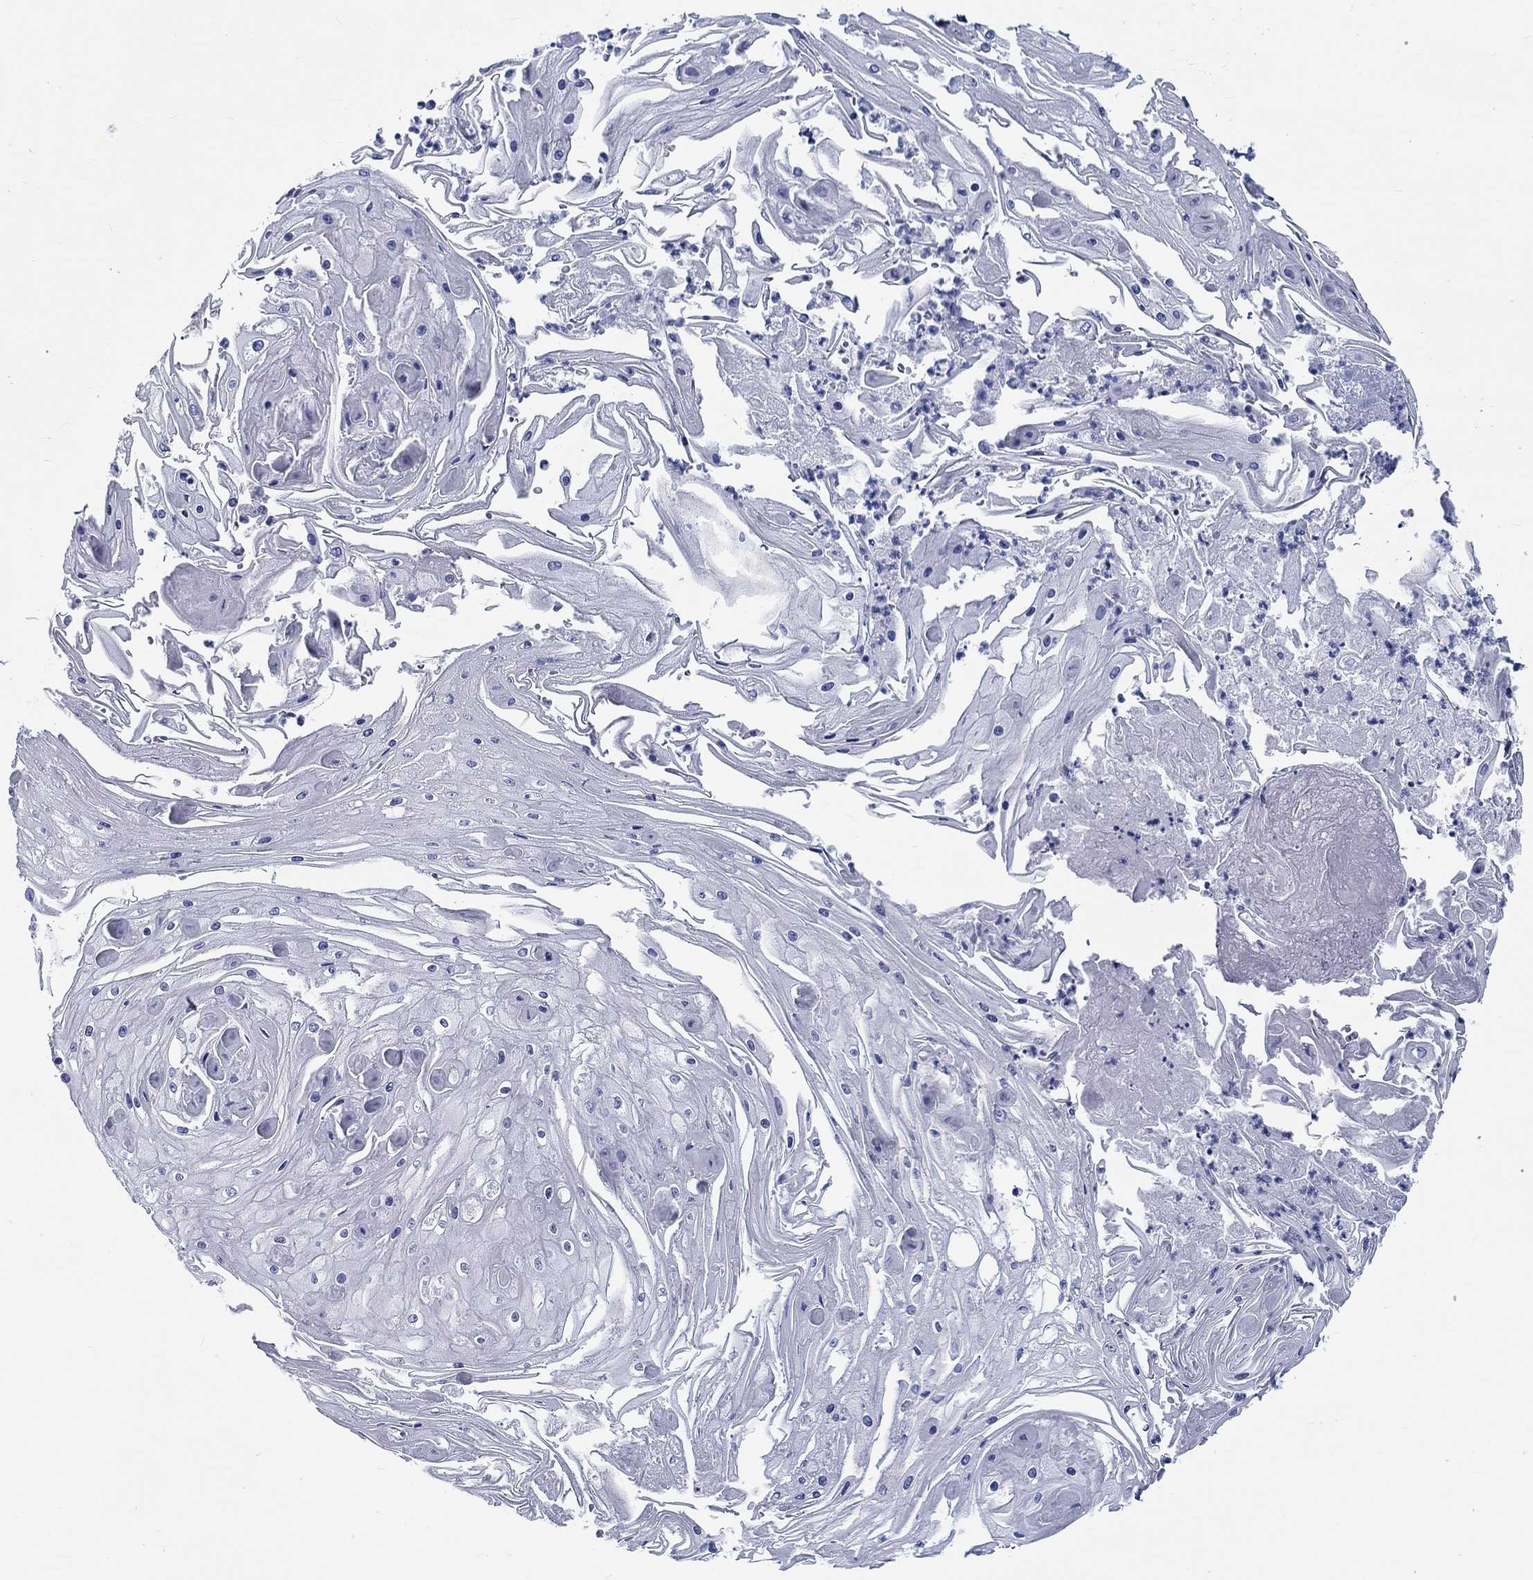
{"staining": {"intensity": "negative", "quantity": "none", "location": "none"}, "tissue": "skin cancer", "cell_type": "Tumor cells", "image_type": "cancer", "snomed": [{"axis": "morphology", "description": "Squamous cell carcinoma, NOS"}, {"axis": "topography", "description": "Skin"}], "caption": "Micrograph shows no significant protein expression in tumor cells of skin cancer (squamous cell carcinoma).", "gene": "FBXO2", "patient": {"sex": "male", "age": 70}}